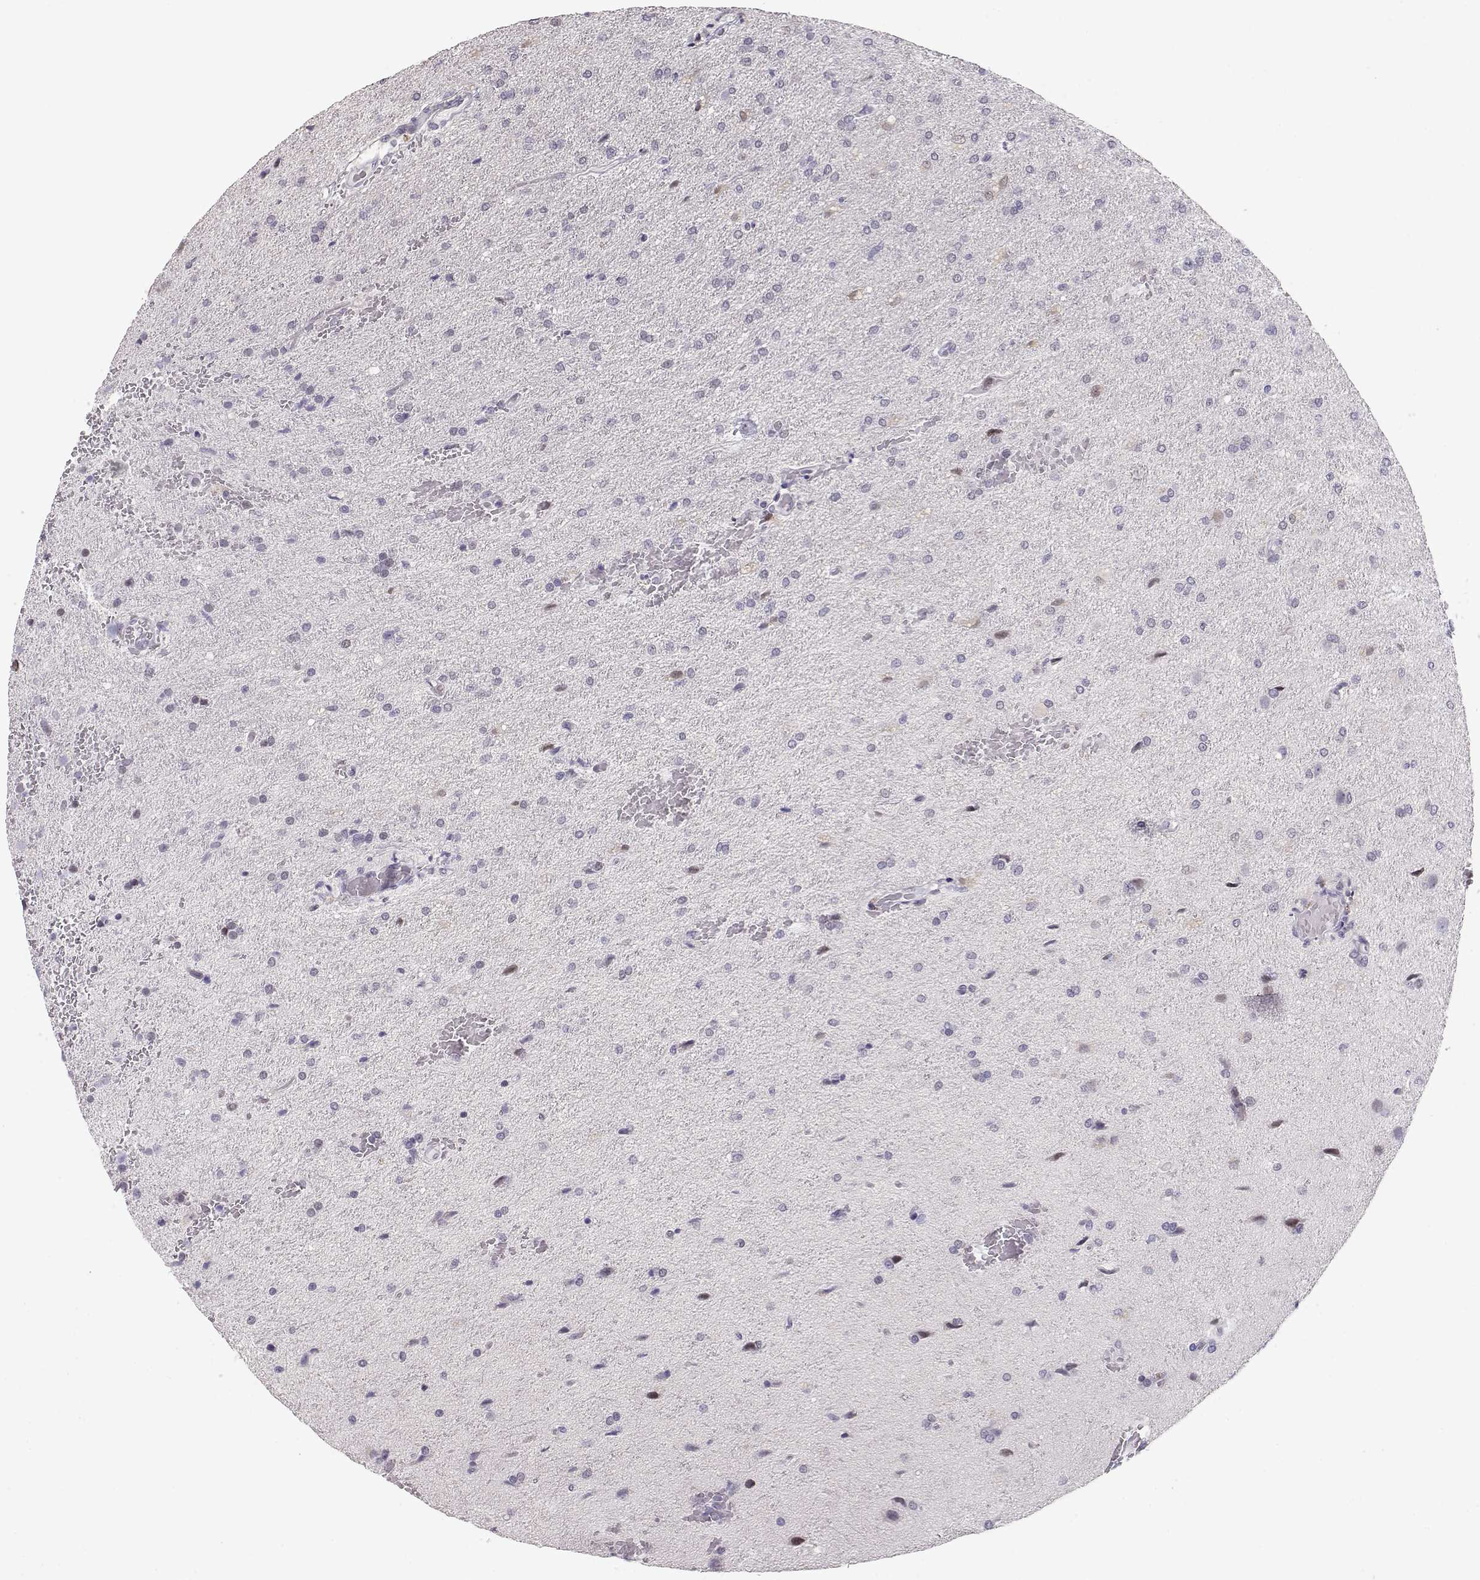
{"staining": {"intensity": "negative", "quantity": "none", "location": "none"}, "tissue": "glioma", "cell_type": "Tumor cells", "image_type": "cancer", "snomed": [{"axis": "morphology", "description": "Glioma, malignant, High grade"}, {"axis": "topography", "description": "Brain"}], "caption": "This is an IHC micrograph of high-grade glioma (malignant). There is no positivity in tumor cells.", "gene": "TEPP", "patient": {"sex": "male", "age": 68}}